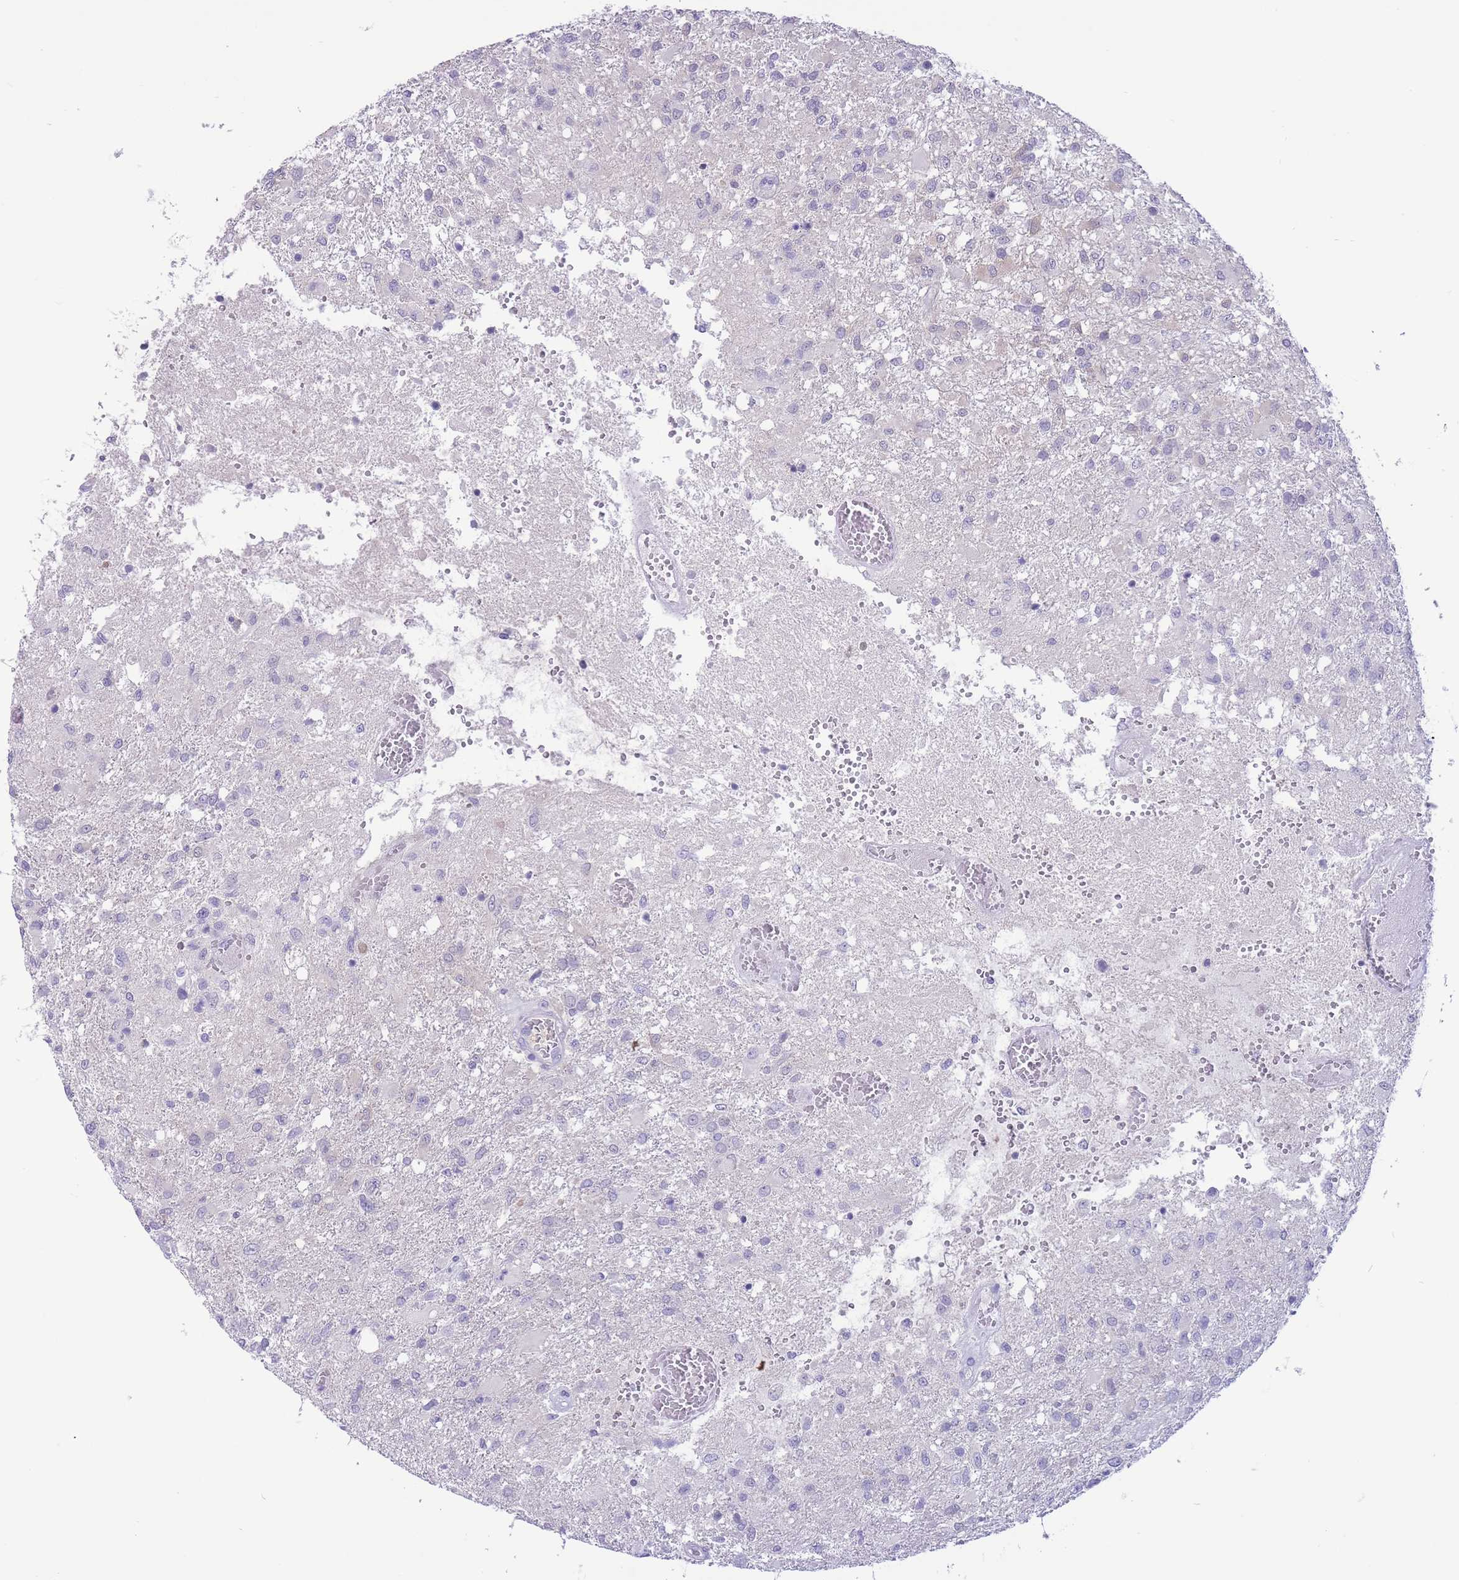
{"staining": {"intensity": "negative", "quantity": "none", "location": "none"}, "tissue": "glioma", "cell_type": "Tumor cells", "image_type": "cancer", "snomed": [{"axis": "morphology", "description": "Glioma, malignant, High grade"}, {"axis": "topography", "description": "Brain"}], "caption": "Histopathology image shows no significant protein expression in tumor cells of glioma.", "gene": "ASAP3", "patient": {"sex": "female", "age": 74}}